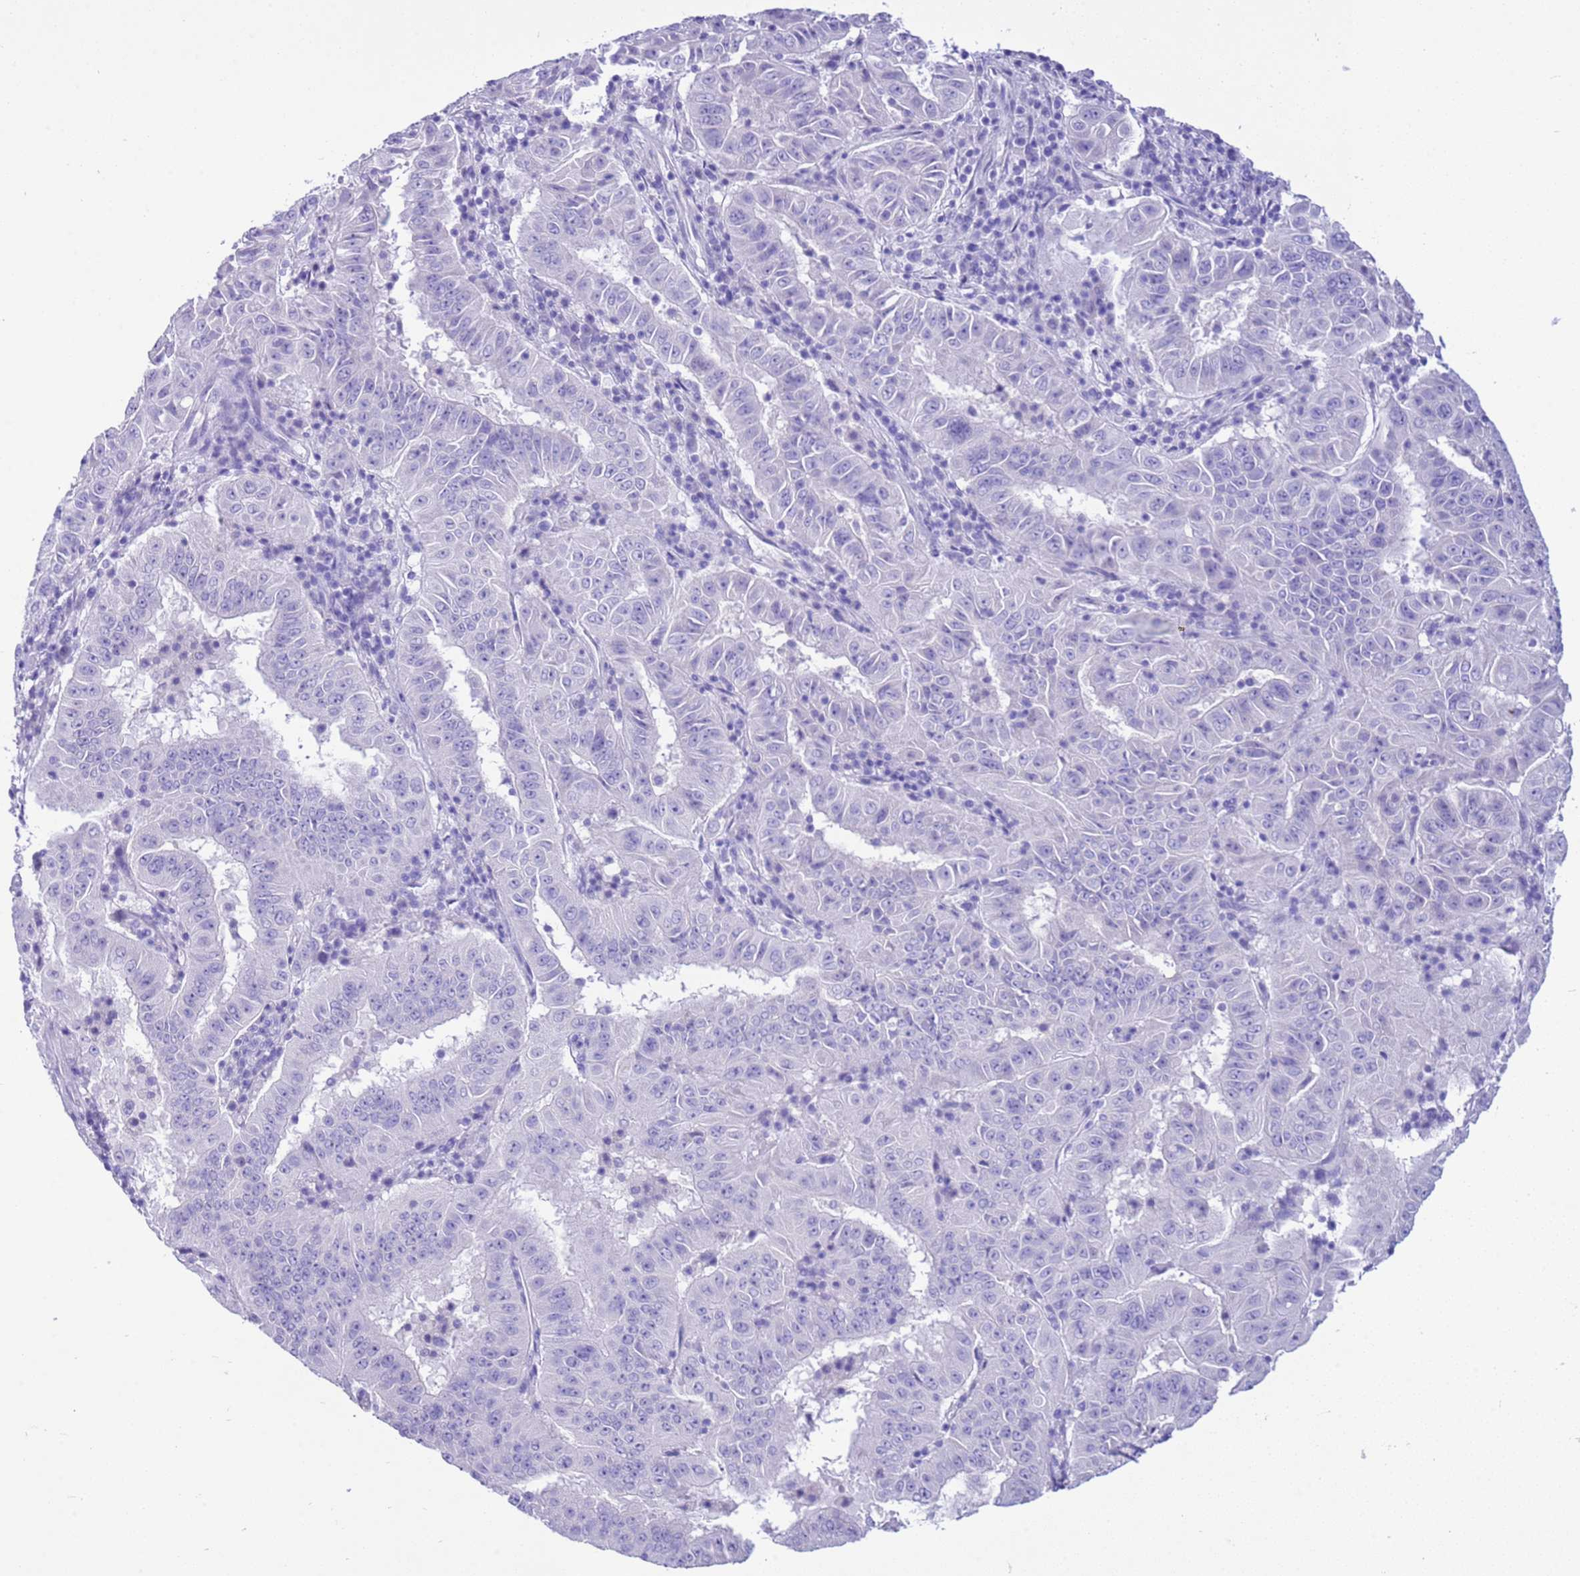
{"staining": {"intensity": "negative", "quantity": "none", "location": "none"}, "tissue": "pancreatic cancer", "cell_type": "Tumor cells", "image_type": "cancer", "snomed": [{"axis": "morphology", "description": "Adenocarcinoma, NOS"}, {"axis": "topography", "description": "Pancreas"}], "caption": "Photomicrograph shows no protein positivity in tumor cells of pancreatic cancer tissue.", "gene": "CPB1", "patient": {"sex": "male", "age": 63}}